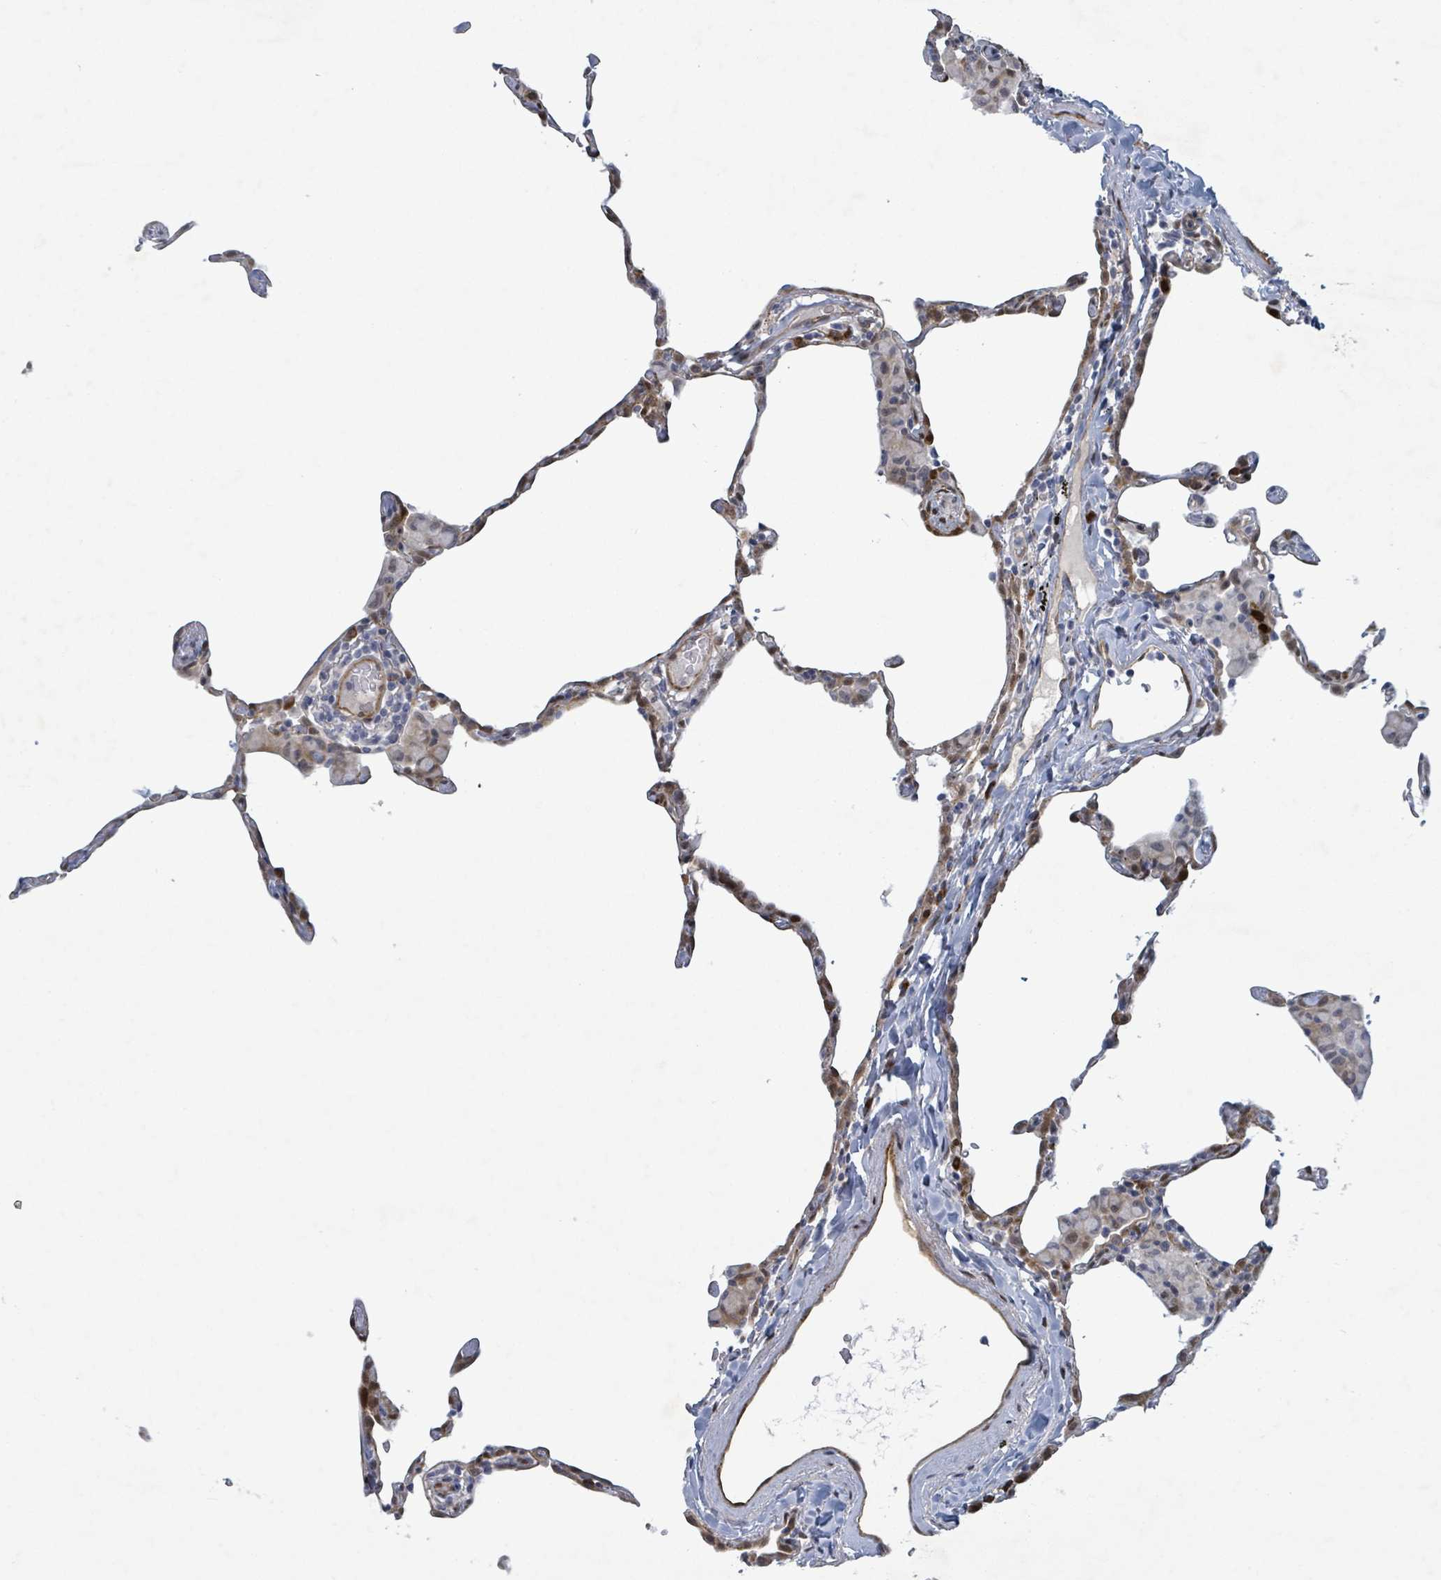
{"staining": {"intensity": "negative", "quantity": "none", "location": "none"}, "tissue": "lung", "cell_type": "Alveolar cells", "image_type": "normal", "snomed": [{"axis": "morphology", "description": "Normal tissue, NOS"}, {"axis": "topography", "description": "Lung"}], "caption": "This is an immunohistochemistry (IHC) image of normal human lung. There is no positivity in alveolar cells.", "gene": "TUSC1", "patient": {"sex": "female", "age": 57}}